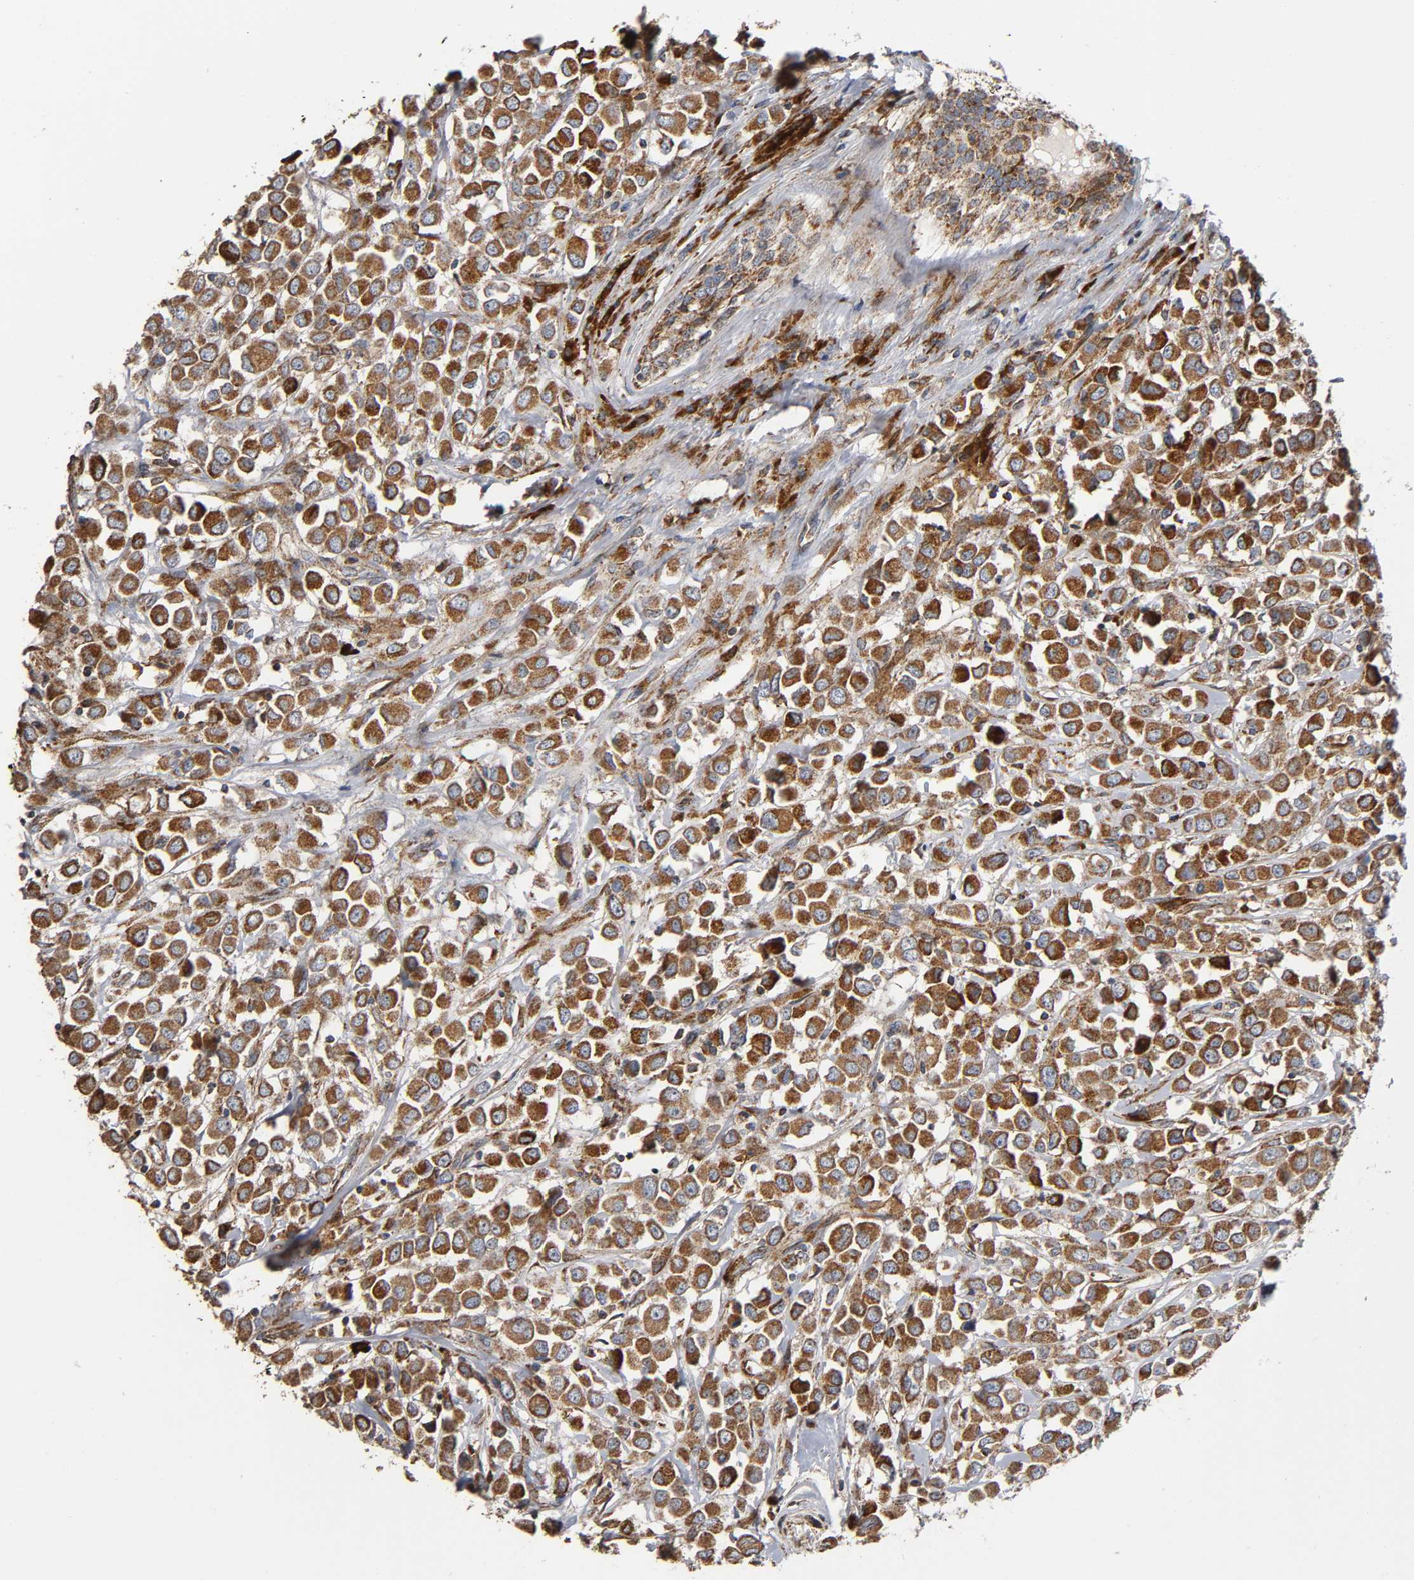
{"staining": {"intensity": "moderate", "quantity": ">75%", "location": "cytoplasmic/membranous"}, "tissue": "breast cancer", "cell_type": "Tumor cells", "image_type": "cancer", "snomed": [{"axis": "morphology", "description": "Duct carcinoma"}, {"axis": "topography", "description": "Breast"}], "caption": "Moderate cytoplasmic/membranous staining for a protein is identified in about >75% of tumor cells of intraductal carcinoma (breast) using immunohistochemistry (IHC).", "gene": "MAP3K1", "patient": {"sex": "female", "age": 61}}